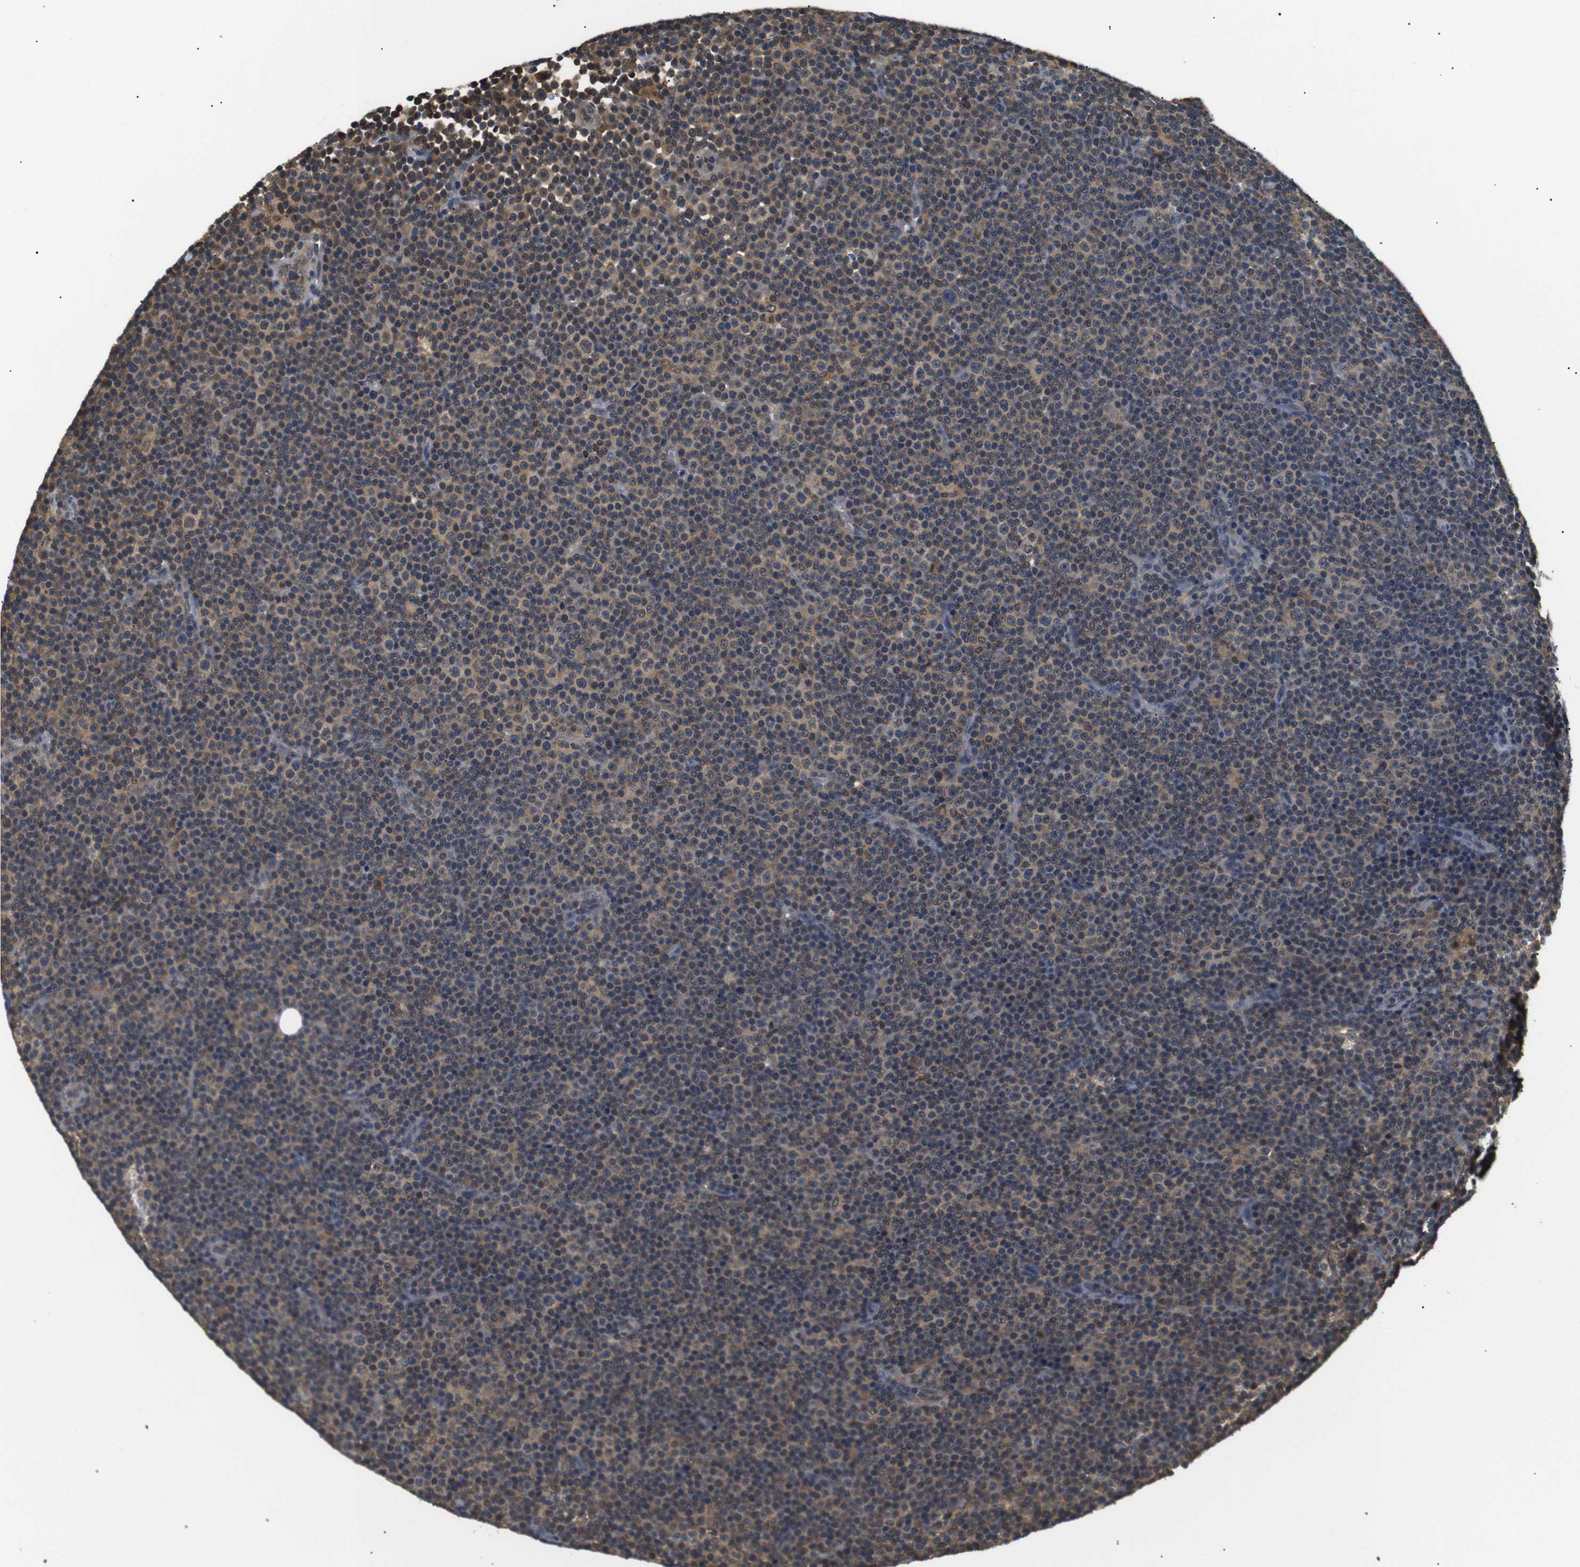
{"staining": {"intensity": "weak", "quantity": ">75%", "location": "cytoplasmic/membranous"}, "tissue": "lymphoma", "cell_type": "Tumor cells", "image_type": "cancer", "snomed": [{"axis": "morphology", "description": "Malignant lymphoma, non-Hodgkin's type, Low grade"}, {"axis": "topography", "description": "Lymph node"}], "caption": "This photomicrograph exhibits immunohistochemistry staining of human lymphoma, with low weak cytoplasmic/membranous staining in about >75% of tumor cells.", "gene": "UBXN1", "patient": {"sex": "female", "age": 67}}